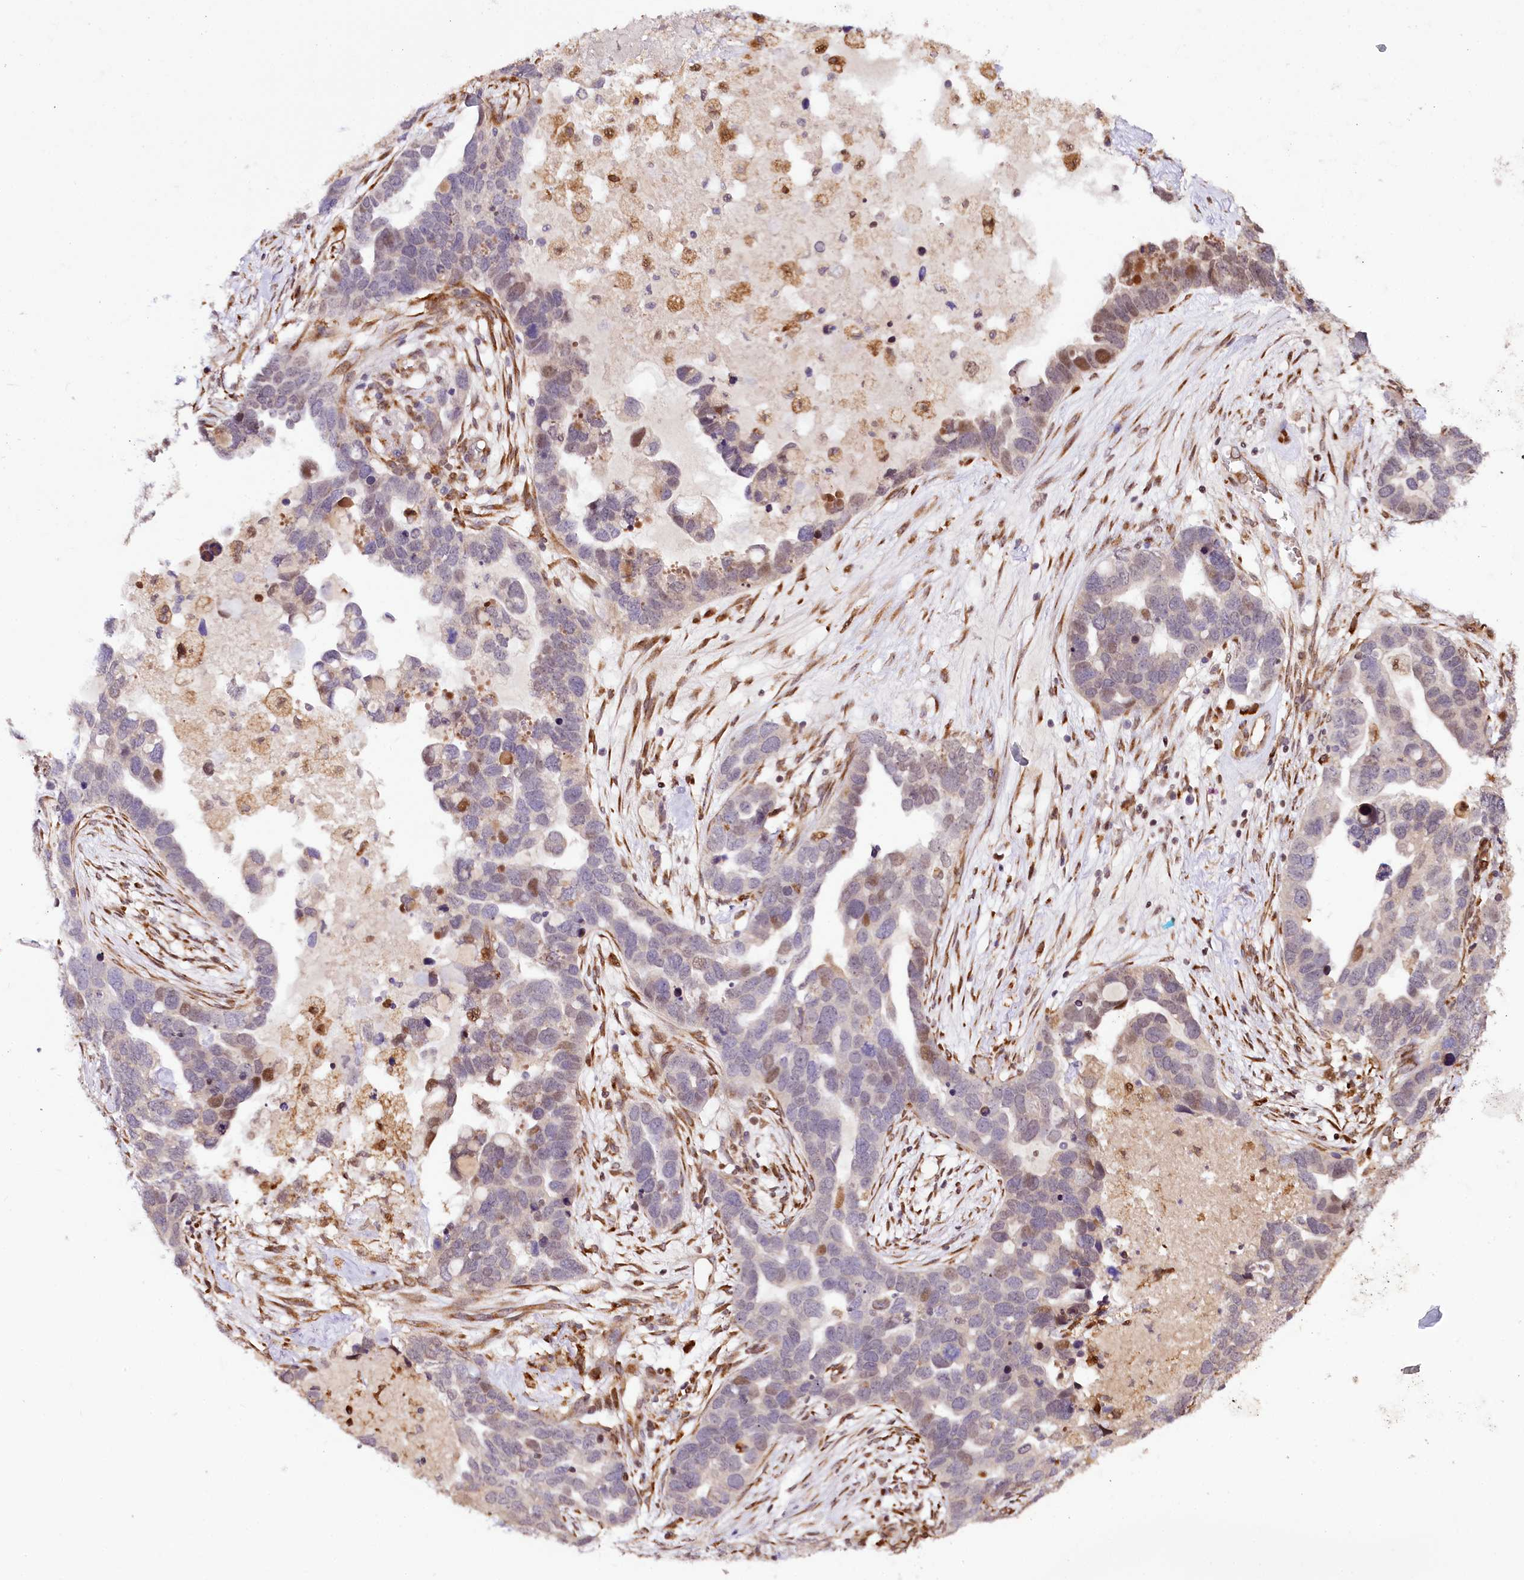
{"staining": {"intensity": "negative", "quantity": "none", "location": "none"}, "tissue": "ovarian cancer", "cell_type": "Tumor cells", "image_type": "cancer", "snomed": [{"axis": "morphology", "description": "Cystadenocarcinoma, serous, NOS"}, {"axis": "topography", "description": "Ovary"}], "caption": "Ovarian cancer (serous cystadenocarcinoma) was stained to show a protein in brown. There is no significant expression in tumor cells.", "gene": "CUTC", "patient": {"sex": "female", "age": 54}}